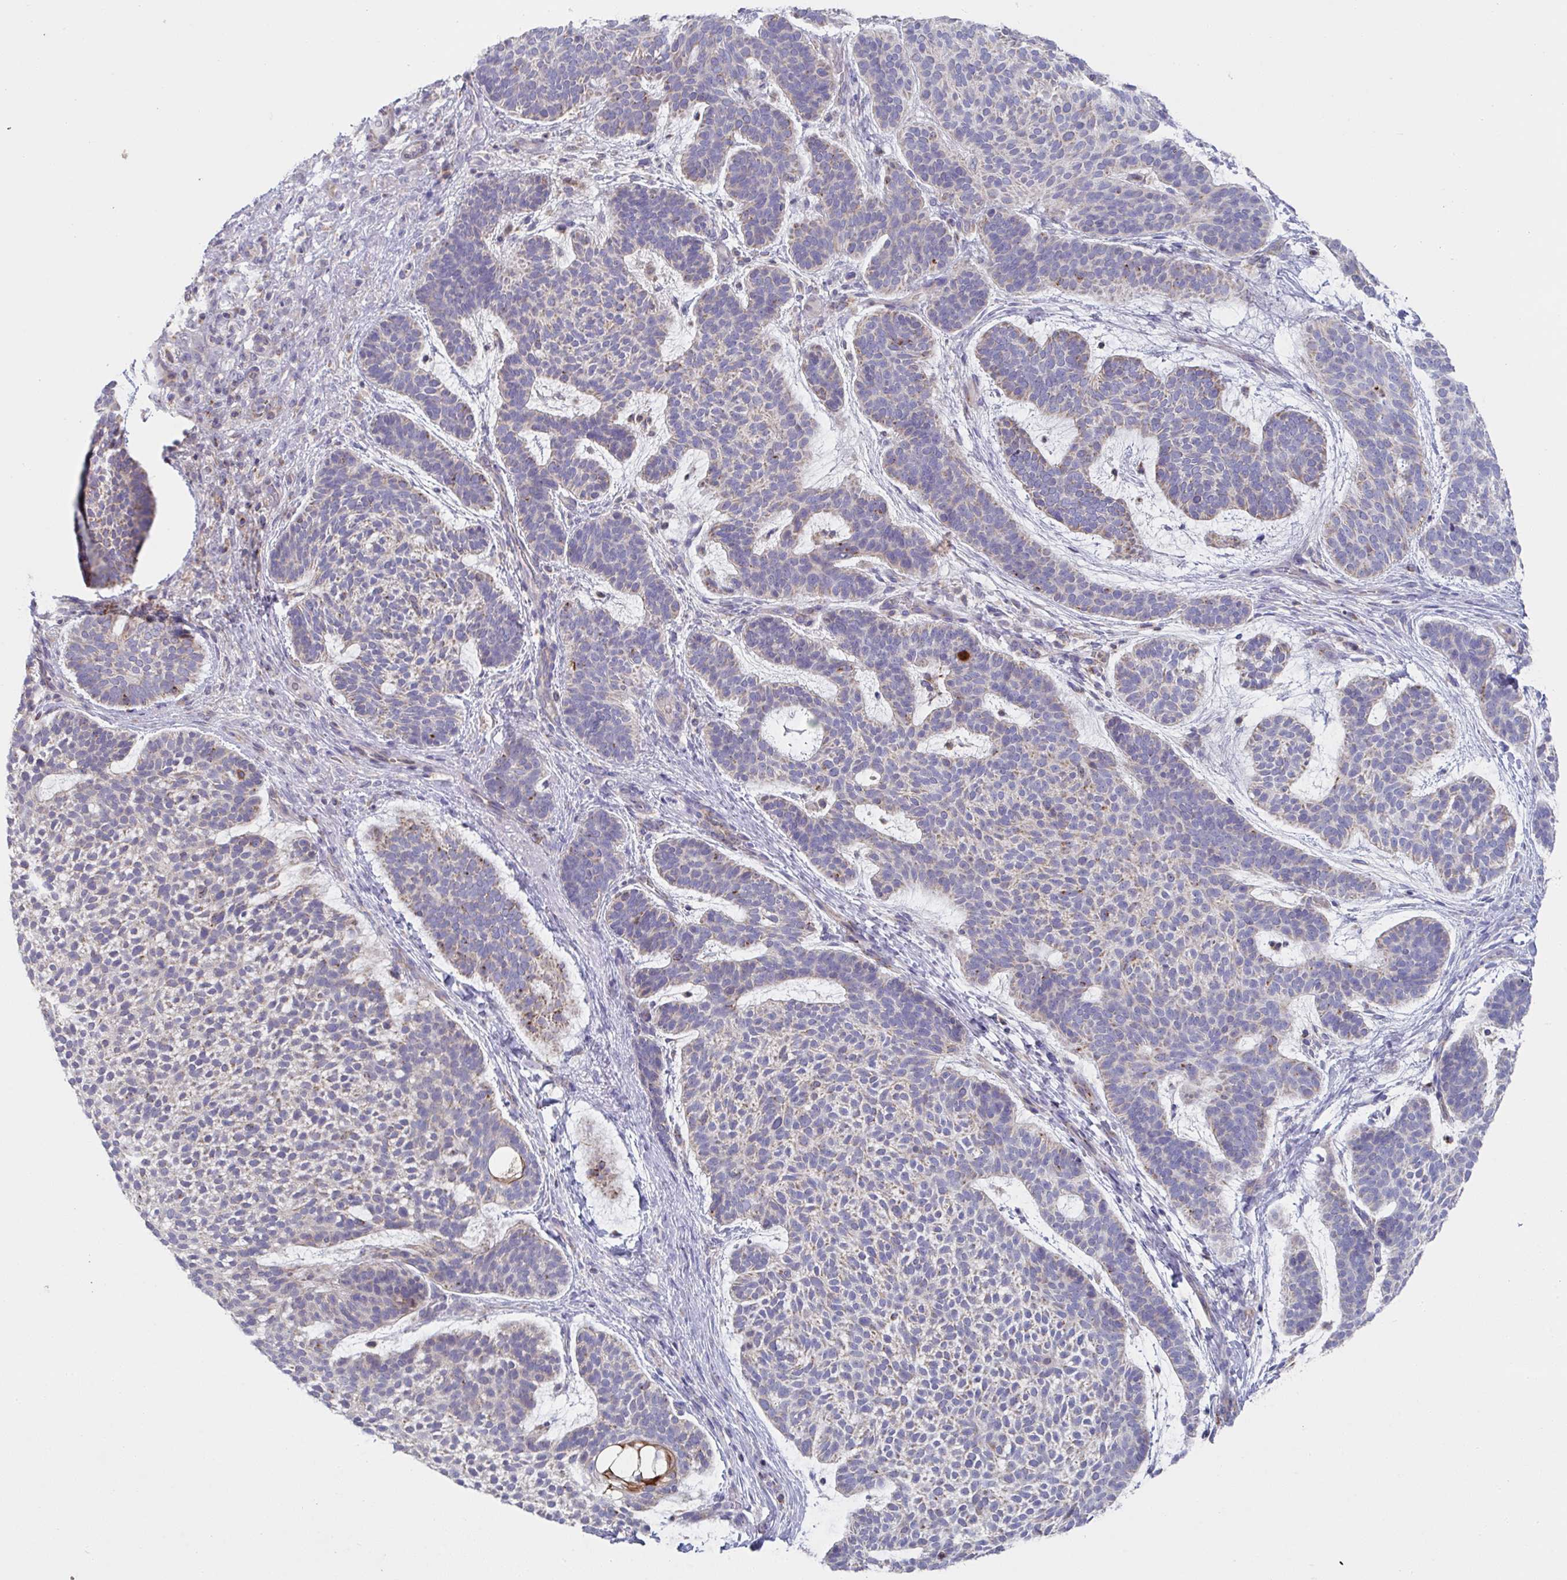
{"staining": {"intensity": "strong", "quantity": "<25%", "location": "cytoplasmic/membranous"}, "tissue": "skin cancer", "cell_type": "Tumor cells", "image_type": "cancer", "snomed": [{"axis": "morphology", "description": "Basal cell carcinoma"}, {"axis": "topography", "description": "Skin"}, {"axis": "topography", "description": "Skin of face"}], "caption": "High-power microscopy captured an immunohistochemistry (IHC) image of skin cancer, revealing strong cytoplasmic/membranous positivity in approximately <25% of tumor cells.", "gene": "NDUFA7", "patient": {"sex": "male", "age": 73}}